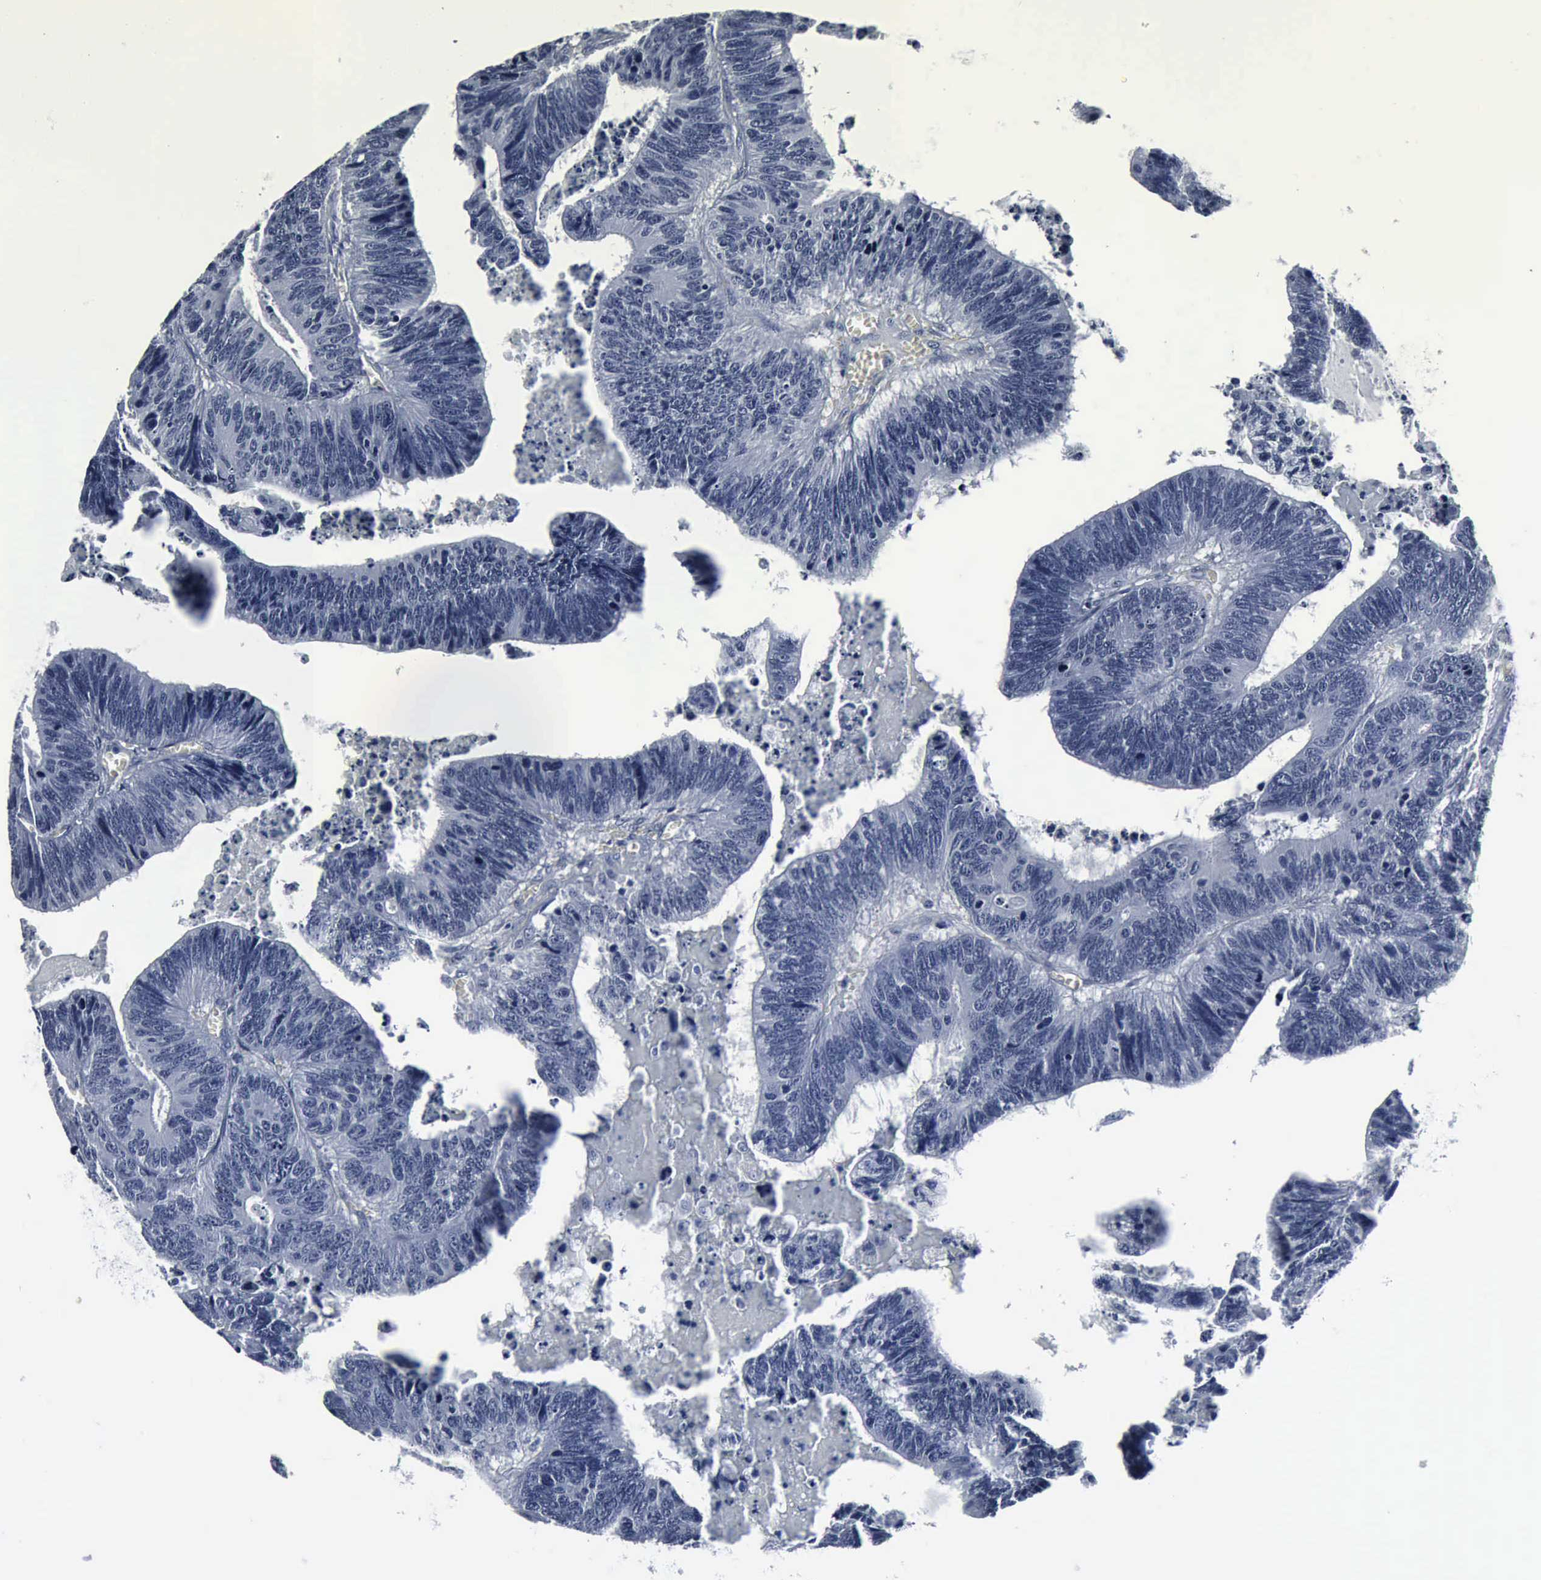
{"staining": {"intensity": "negative", "quantity": "none", "location": "none"}, "tissue": "colorectal cancer", "cell_type": "Tumor cells", "image_type": "cancer", "snomed": [{"axis": "morphology", "description": "Adenocarcinoma, NOS"}, {"axis": "topography", "description": "Colon"}], "caption": "Histopathology image shows no significant protein expression in tumor cells of colorectal cancer (adenocarcinoma).", "gene": "SNAP25", "patient": {"sex": "male", "age": 72}}